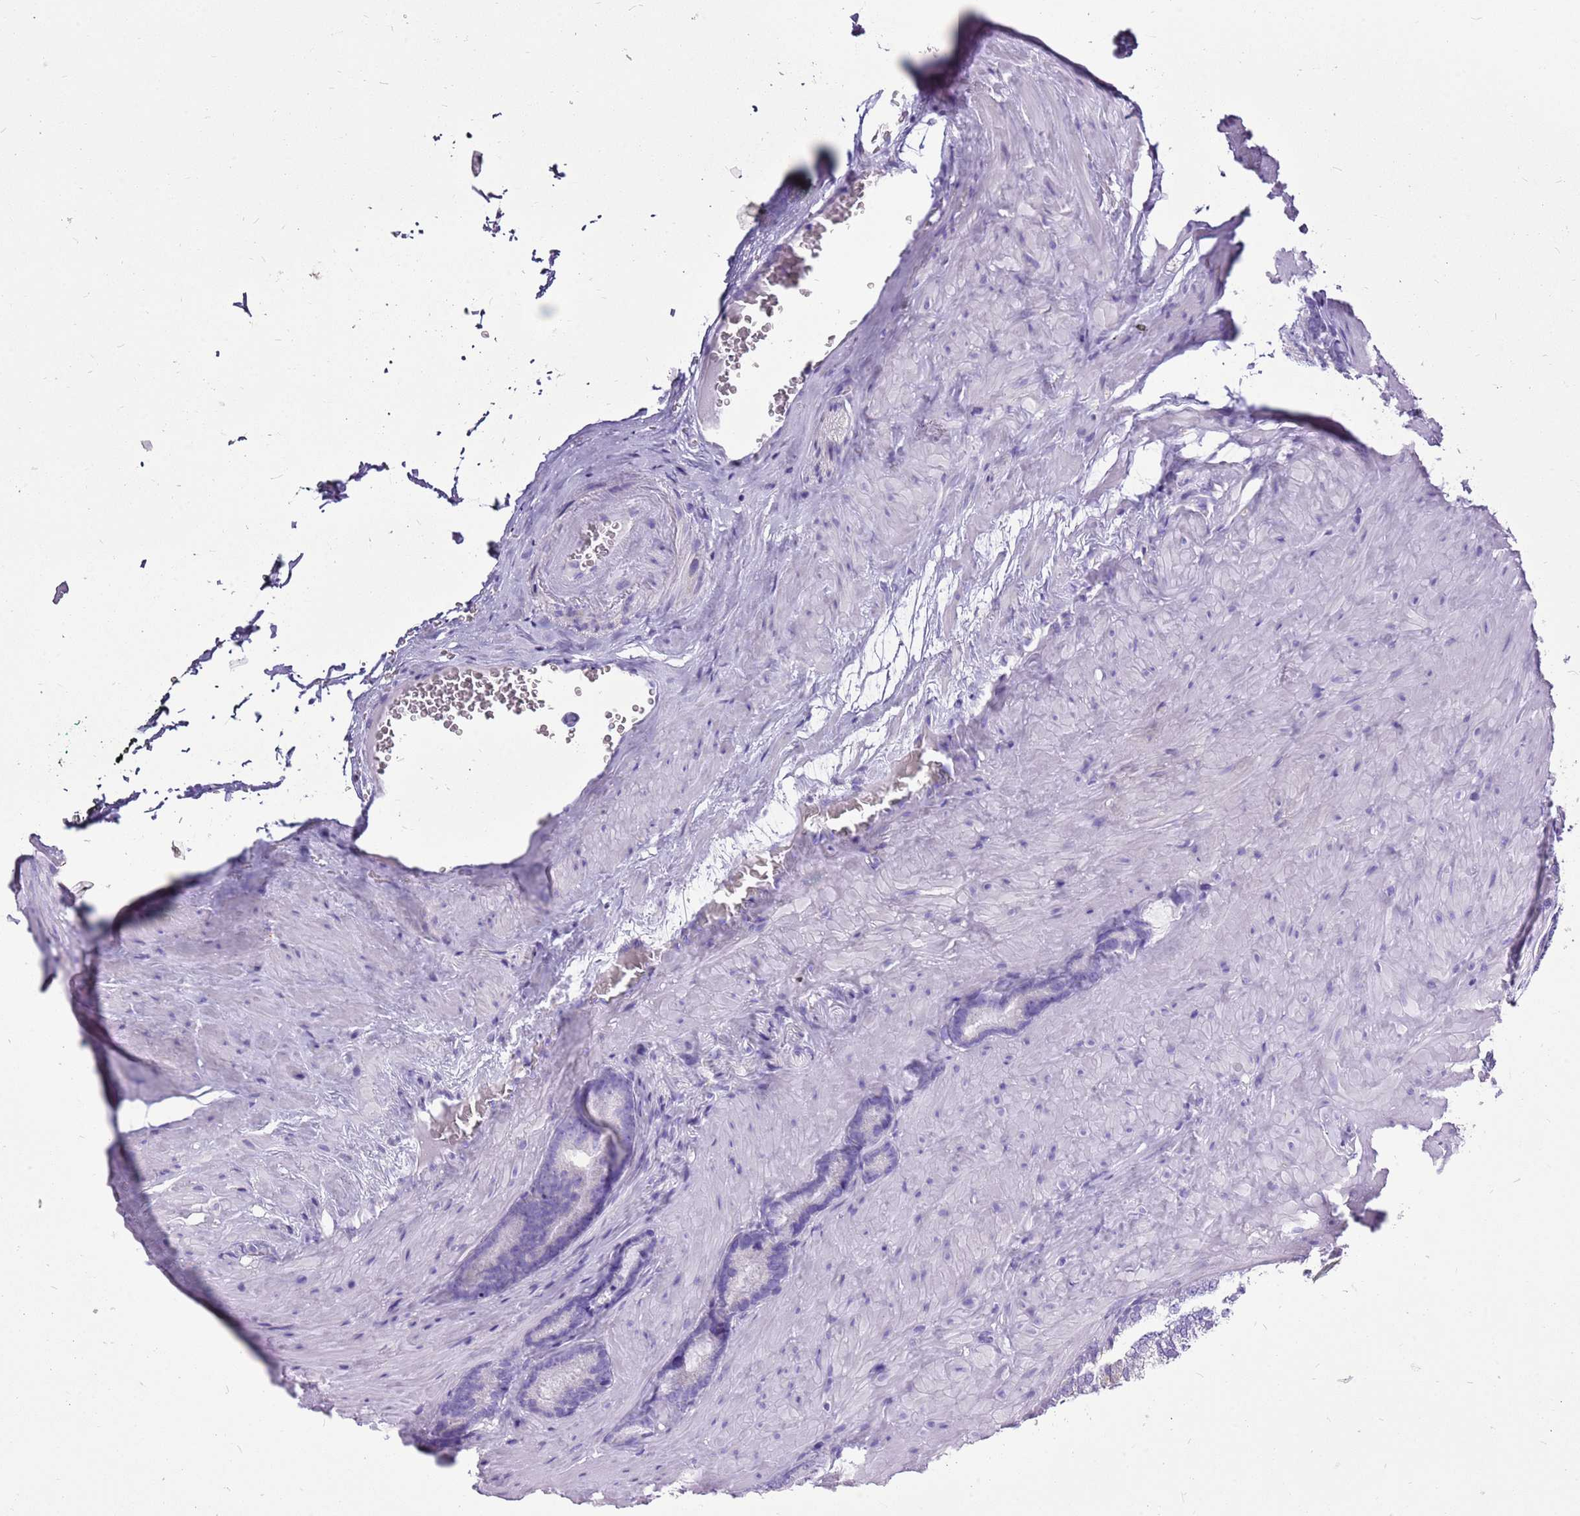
{"staining": {"intensity": "negative", "quantity": "none", "location": "none"}, "tissue": "prostate cancer", "cell_type": "Tumor cells", "image_type": "cancer", "snomed": [{"axis": "morphology", "description": "Adenocarcinoma, High grade"}, {"axis": "topography", "description": "Prostate"}], "caption": "High power microscopy image of an immunohistochemistry (IHC) photomicrograph of adenocarcinoma (high-grade) (prostate), revealing no significant expression in tumor cells. (DAB IHC visualized using brightfield microscopy, high magnification).", "gene": "ACSS3", "patient": {"sex": "male", "age": 66}}